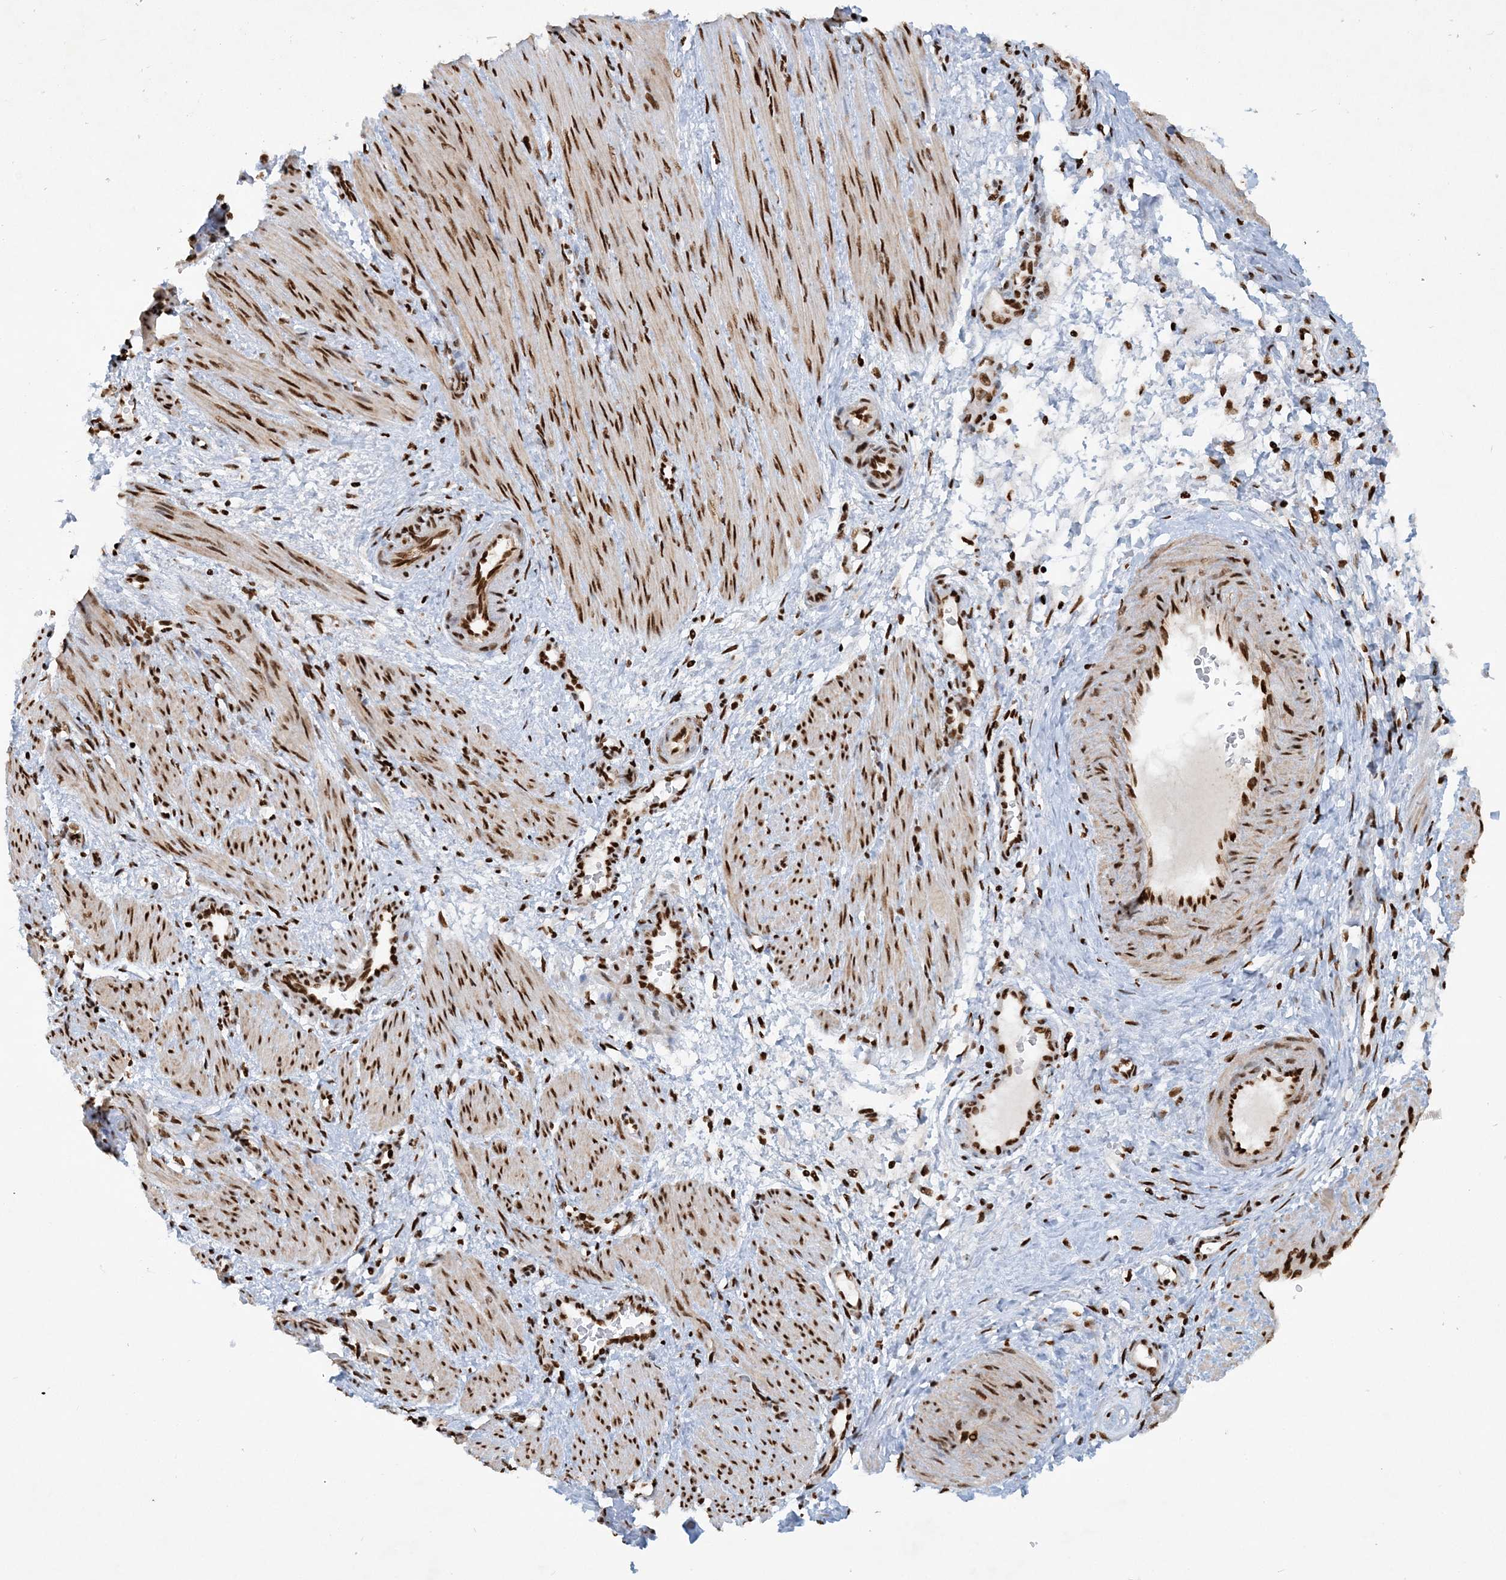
{"staining": {"intensity": "strong", "quantity": ">75%", "location": "nuclear"}, "tissue": "smooth muscle", "cell_type": "Smooth muscle cells", "image_type": "normal", "snomed": [{"axis": "morphology", "description": "Normal tissue, NOS"}, {"axis": "topography", "description": "Endometrium"}], "caption": "A high amount of strong nuclear positivity is identified in about >75% of smooth muscle cells in benign smooth muscle.", "gene": "DELE1", "patient": {"sex": "female", "age": 33}}